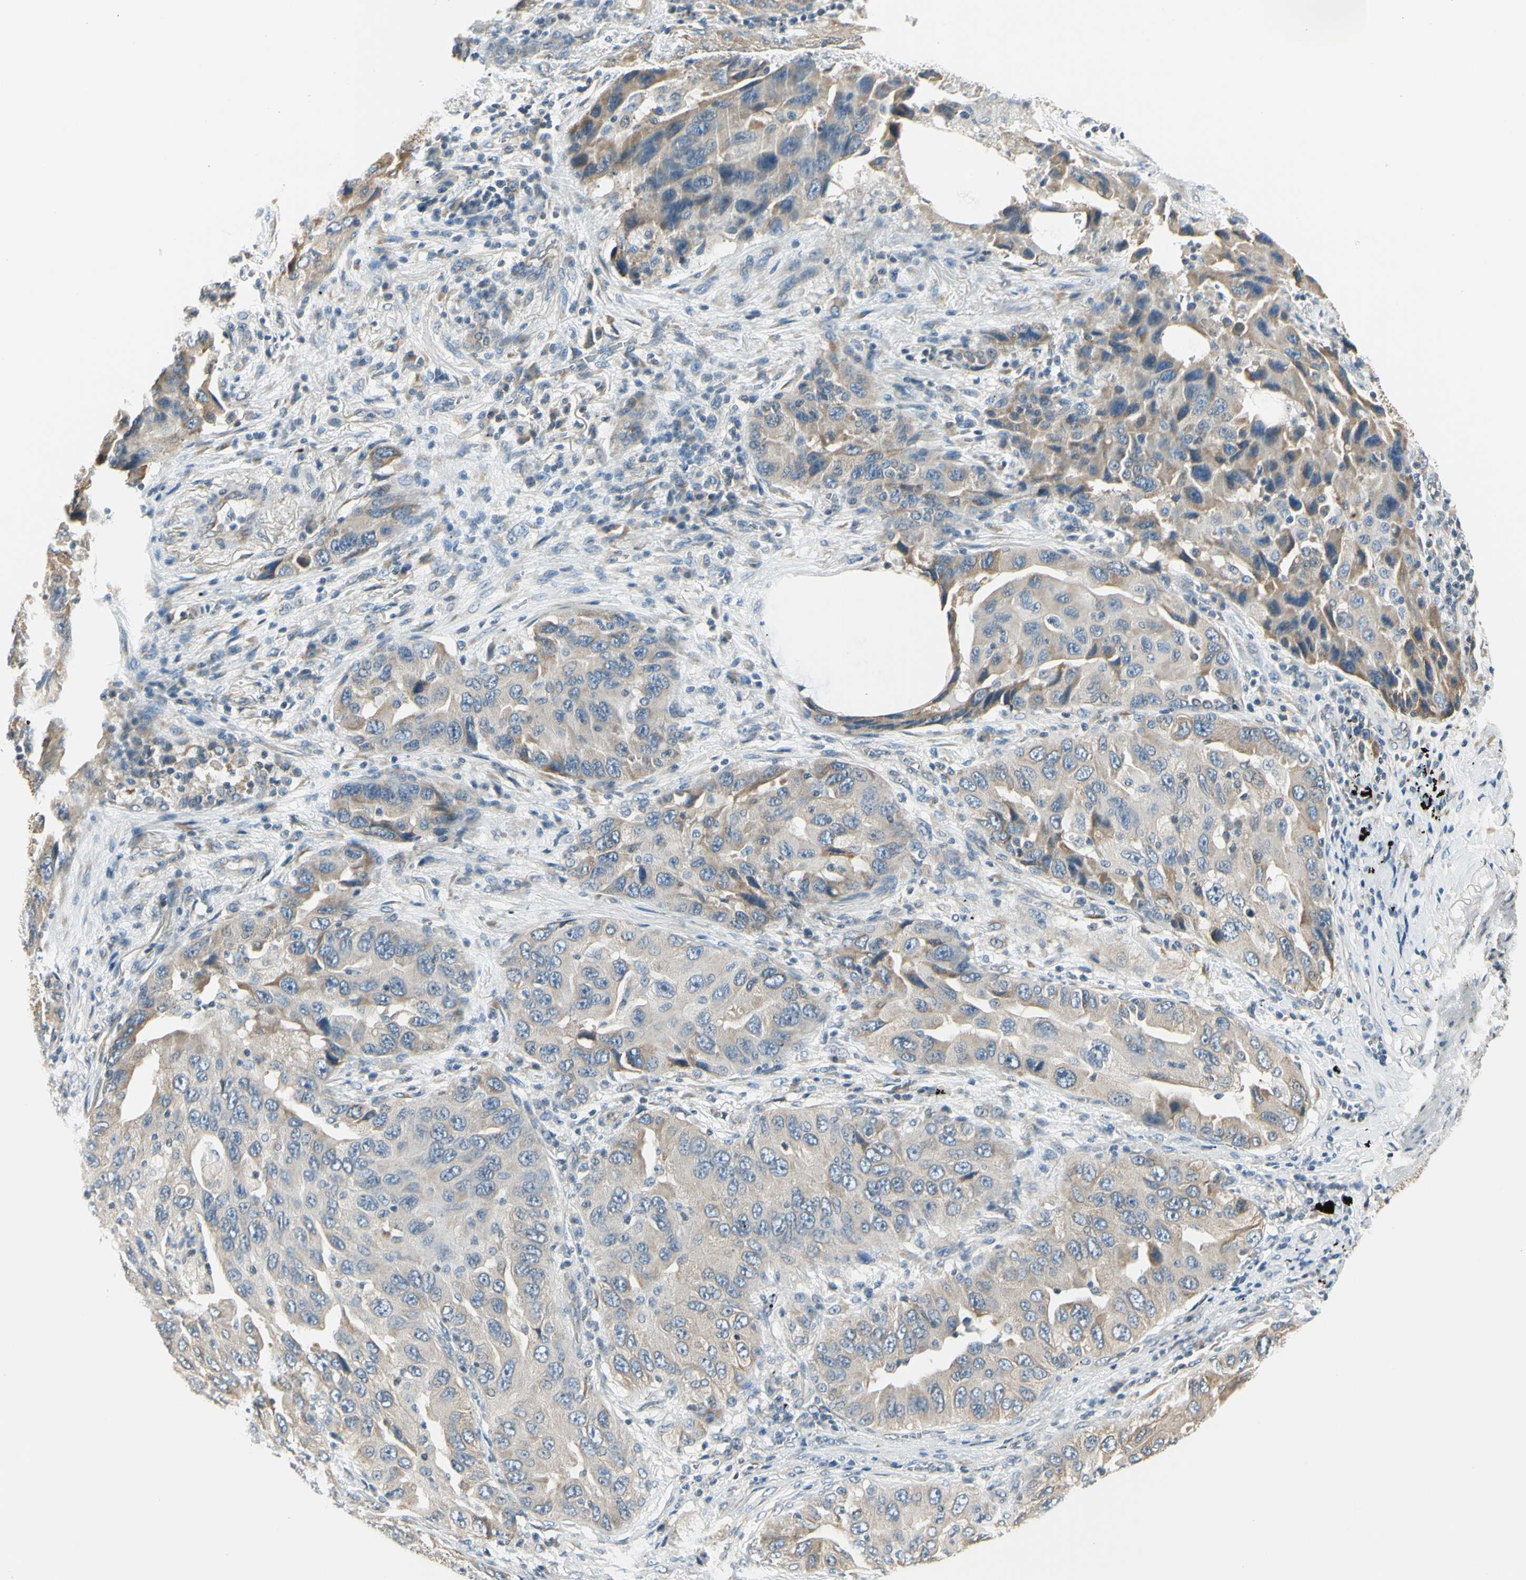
{"staining": {"intensity": "weak", "quantity": "25%-75%", "location": "cytoplasmic/membranous"}, "tissue": "lung cancer", "cell_type": "Tumor cells", "image_type": "cancer", "snomed": [{"axis": "morphology", "description": "Adenocarcinoma, NOS"}, {"axis": "topography", "description": "Lung"}], "caption": "A low amount of weak cytoplasmic/membranous staining is present in about 25%-75% of tumor cells in adenocarcinoma (lung) tissue.", "gene": "IGDCC4", "patient": {"sex": "female", "age": 65}}